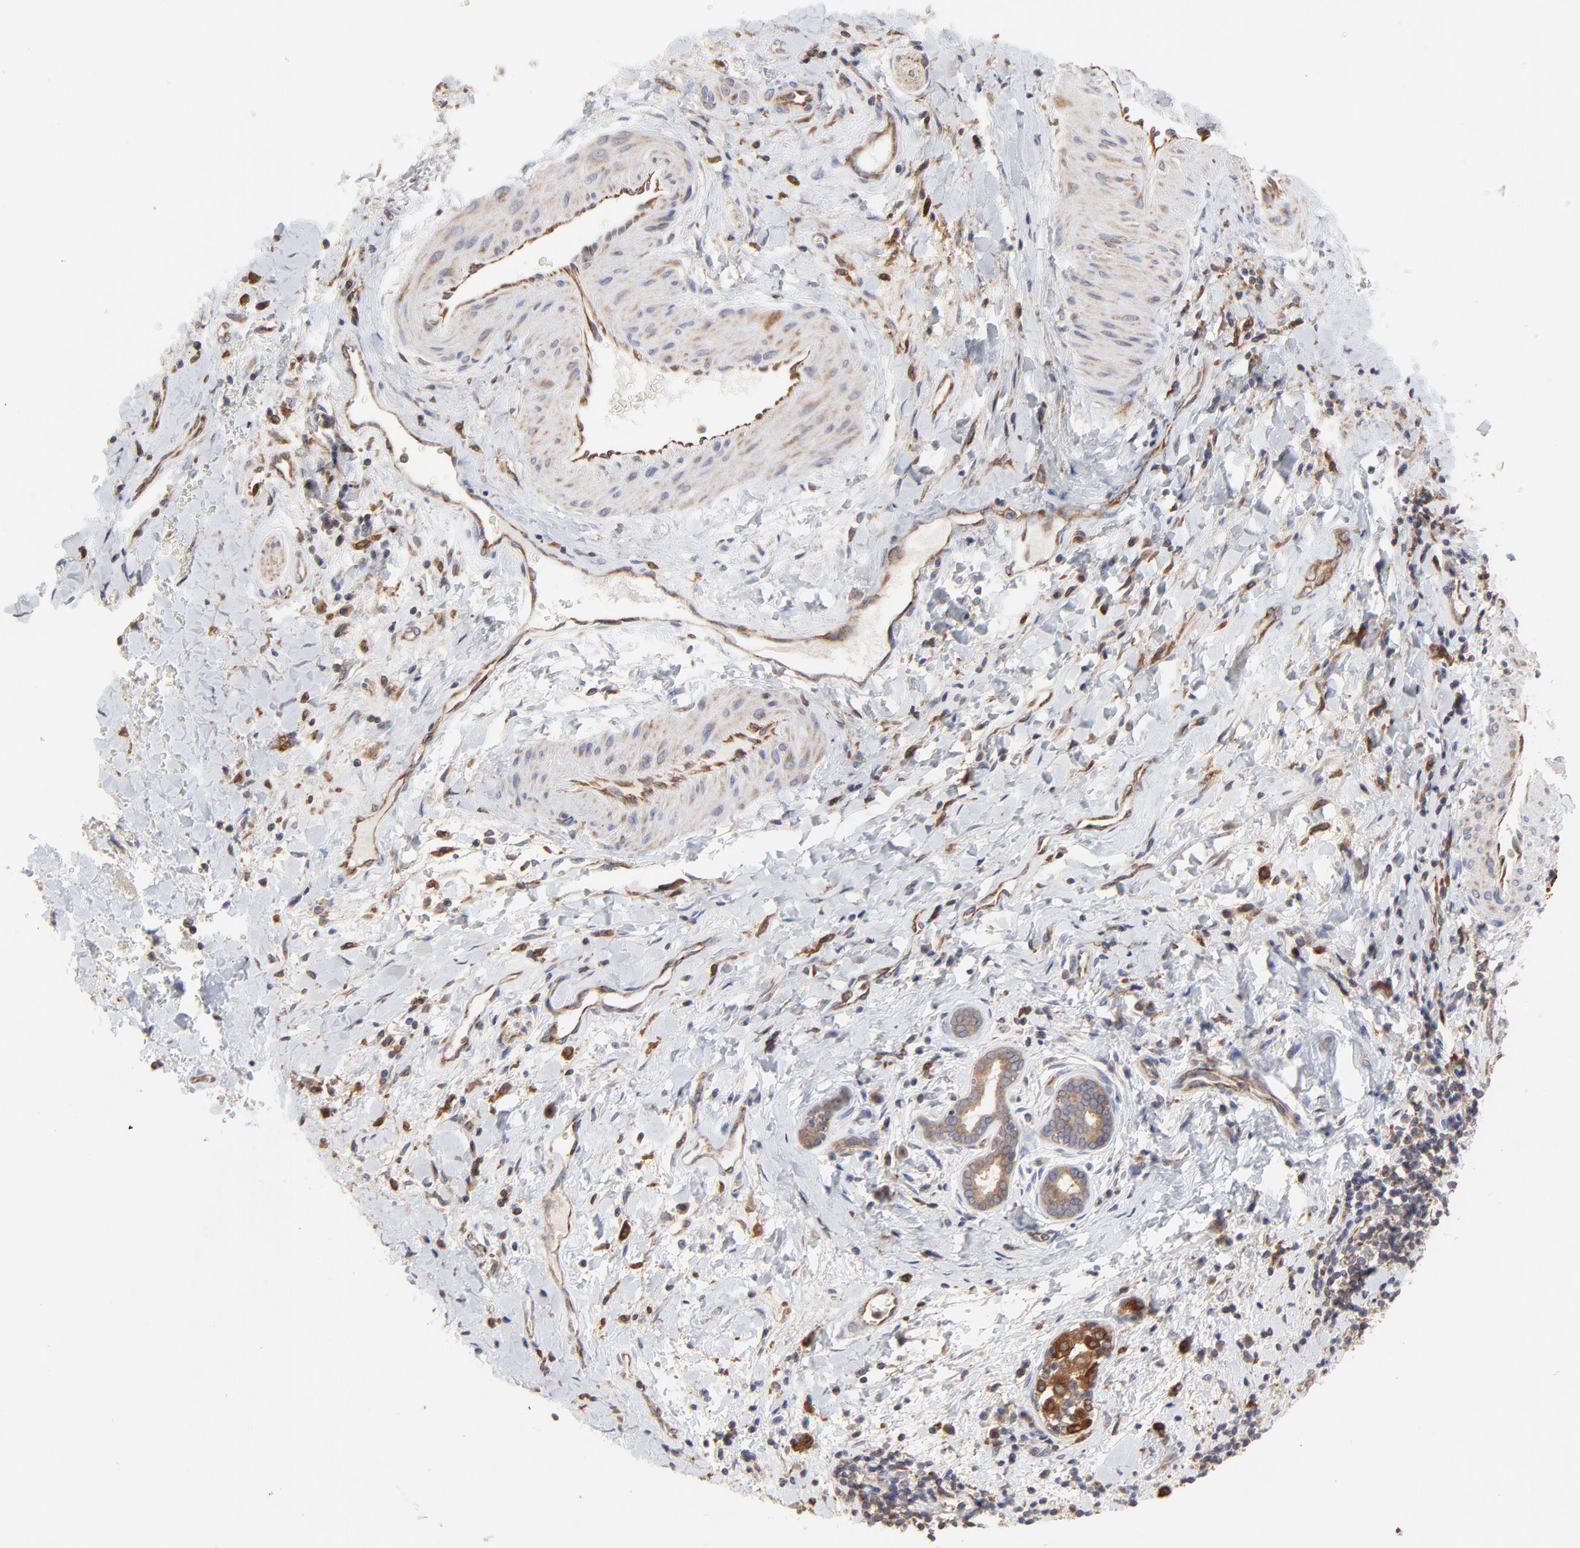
{"staining": {"intensity": "strong", "quantity": ">75%", "location": "cytoplasmic/membranous"}, "tissue": "liver cancer", "cell_type": "Tumor cells", "image_type": "cancer", "snomed": [{"axis": "morphology", "description": "Cholangiocarcinoma"}, {"axis": "topography", "description": "Liver"}], "caption": "Brown immunohistochemical staining in liver cancer (cholangiocarcinoma) displays strong cytoplasmic/membranous expression in approximately >75% of tumor cells.", "gene": "RAB9A", "patient": {"sex": "male", "age": 57}}